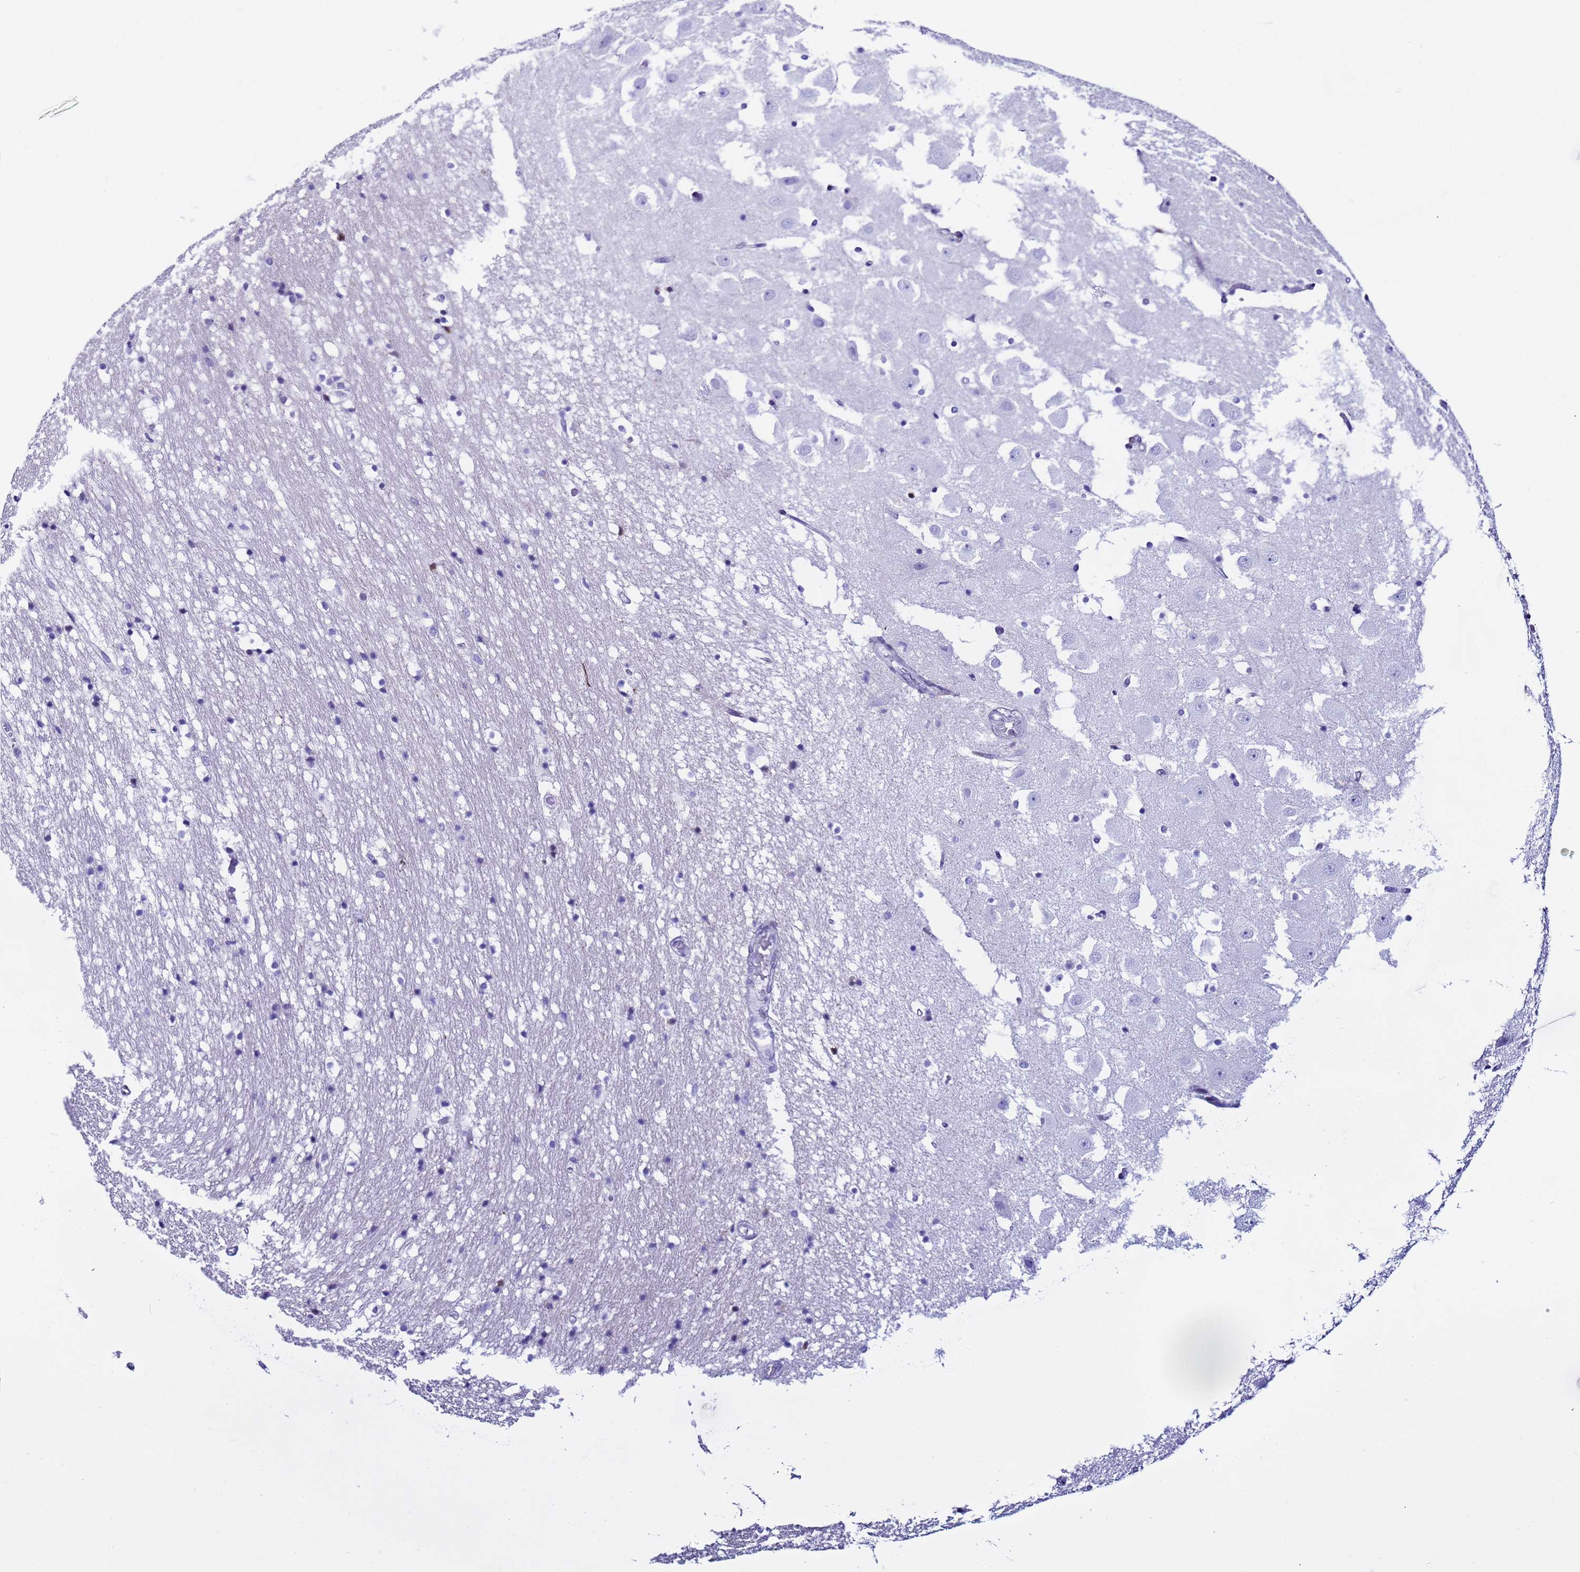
{"staining": {"intensity": "negative", "quantity": "none", "location": "none"}, "tissue": "hippocampus", "cell_type": "Glial cells", "image_type": "normal", "snomed": [{"axis": "morphology", "description": "Normal tissue, NOS"}, {"axis": "topography", "description": "Hippocampus"}], "caption": "Immunohistochemistry (IHC) of benign human hippocampus shows no staining in glial cells. Brightfield microscopy of immunohistochemistry (IHC) stained with DAB (3,3'-diaminobenzidine) (brown) and hematoxylin (blue), captured at high magnification.", "gene": "POP5", "patient": {"sex": "female", "age": 52}}